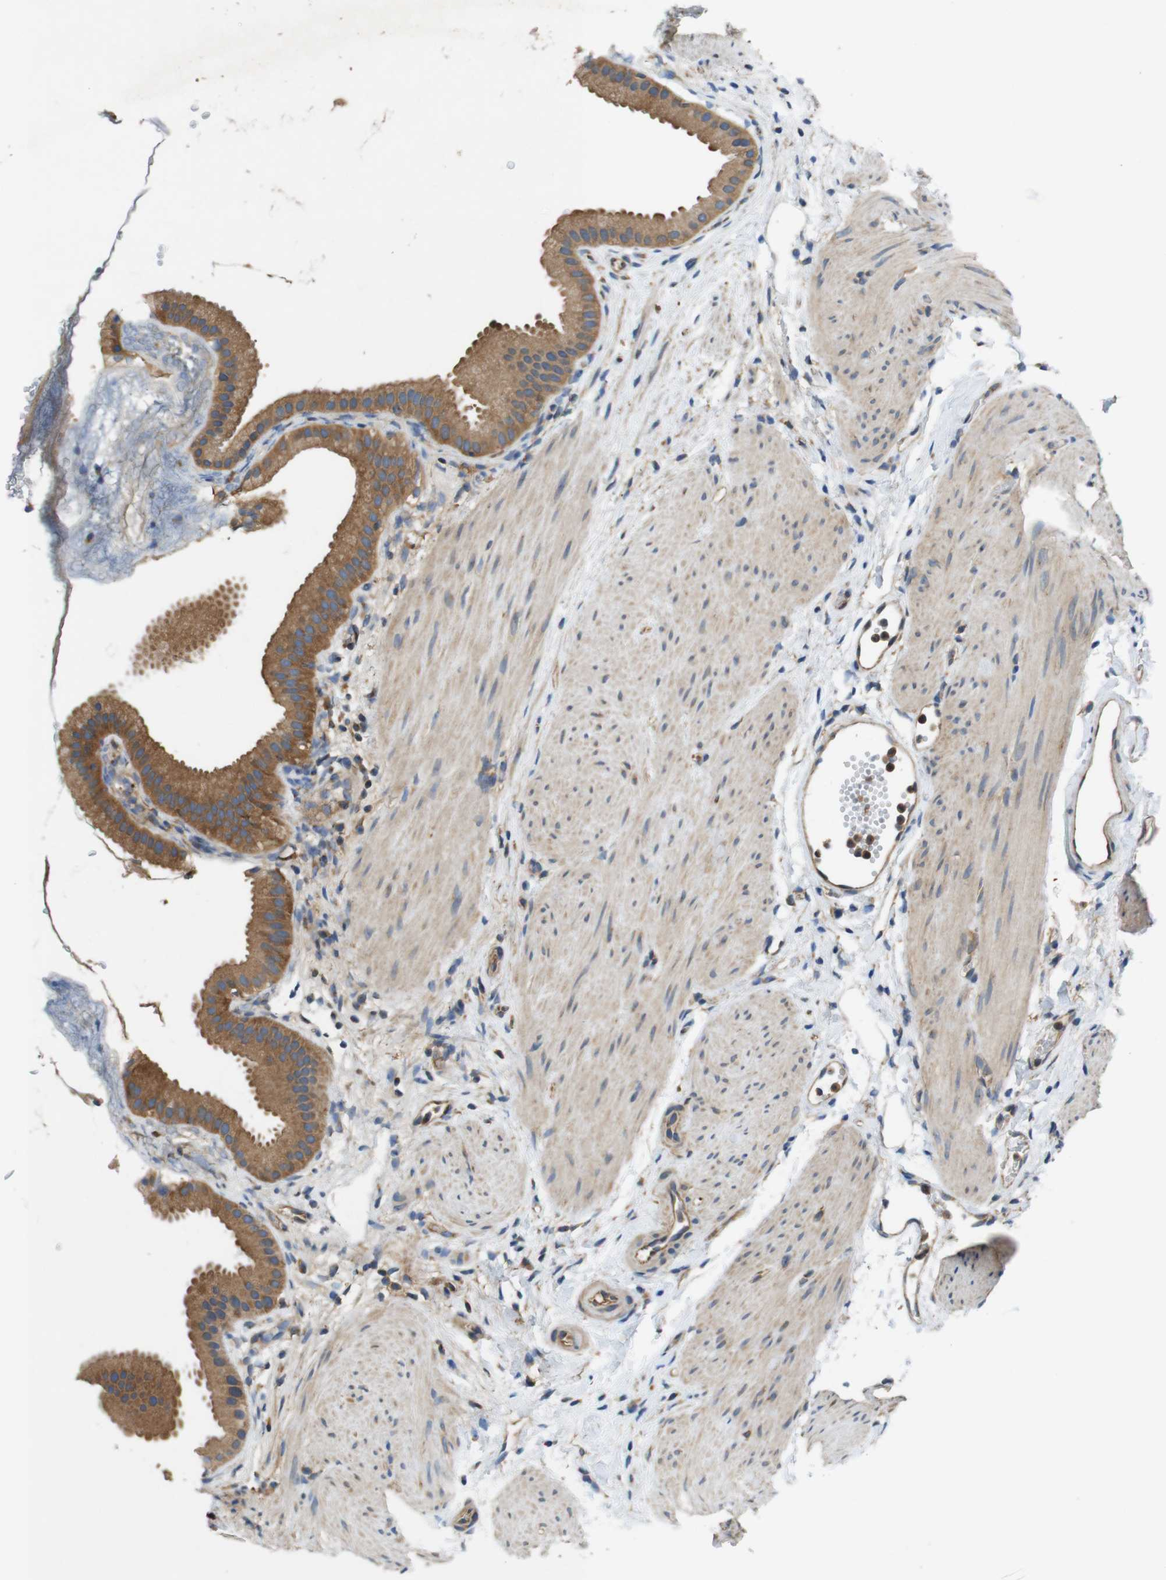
{"staining": {"intensity": "moderate", "quantity": ">75%", "location": "cytoplasmic/membranous"}, "tissue": "gallbladder", "cell_type": "Glandular cells", "image_type": "normal", "snomed": [{"axis": "morphology", "description": "Normal tissue, NOS"}, {"axis": "topography", "description": "Gallbladder"}], "caption": "High-magnification brightfield microscopy of normal gallbladder stained with DAB (3,3'-diaminobenzidine) (brown) and counterstained with hematoxylin (blue). glandular cells exhibit moderate cytoplasmic/membranous staining is identified in about>75% of cells.", "gene": "DCTN1", "patient": {"sex": "female", "age": 64}}